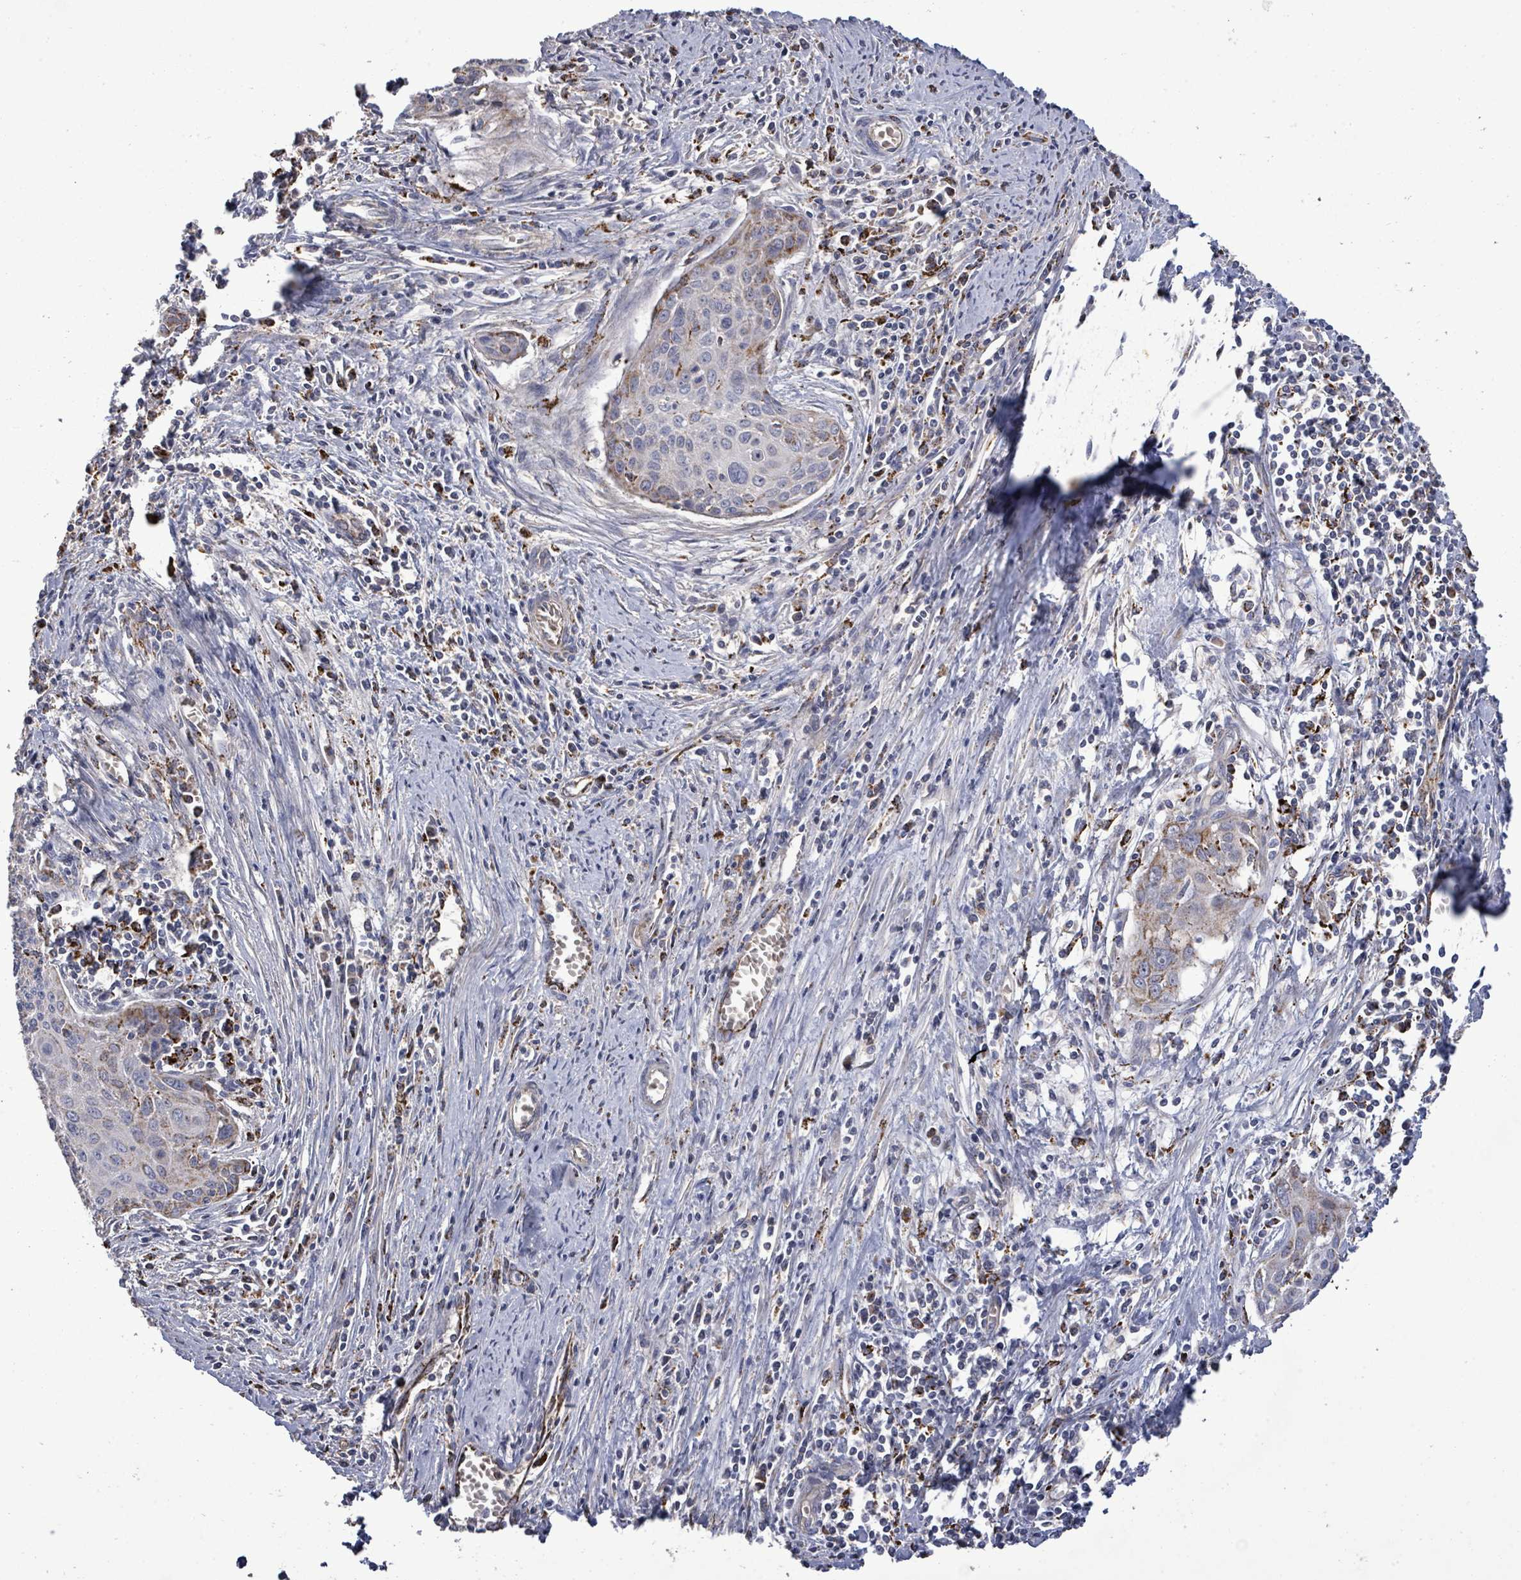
{"staining": {"intensity": "moderate", "quantity": "<25%", "location": "cytoplasmic/membranous"}, "tissue": "cervical cancer", "cell_type": "Tumor cells", "image_type": "cancer", "snomed": [{"axis": "morphology", "description": "Squamous cell carcinoma, NOS"}, {"axis": "topography", "description": "Cervix"}], "caption": "The immunohistochemical stain highlights moderate cytoplasmic/membranous expression in tumor cells of squamous cell carcinoma (cervical) tissue.", "gene": "MTMR12", "patient": {"sex": "female", "age": 55}}